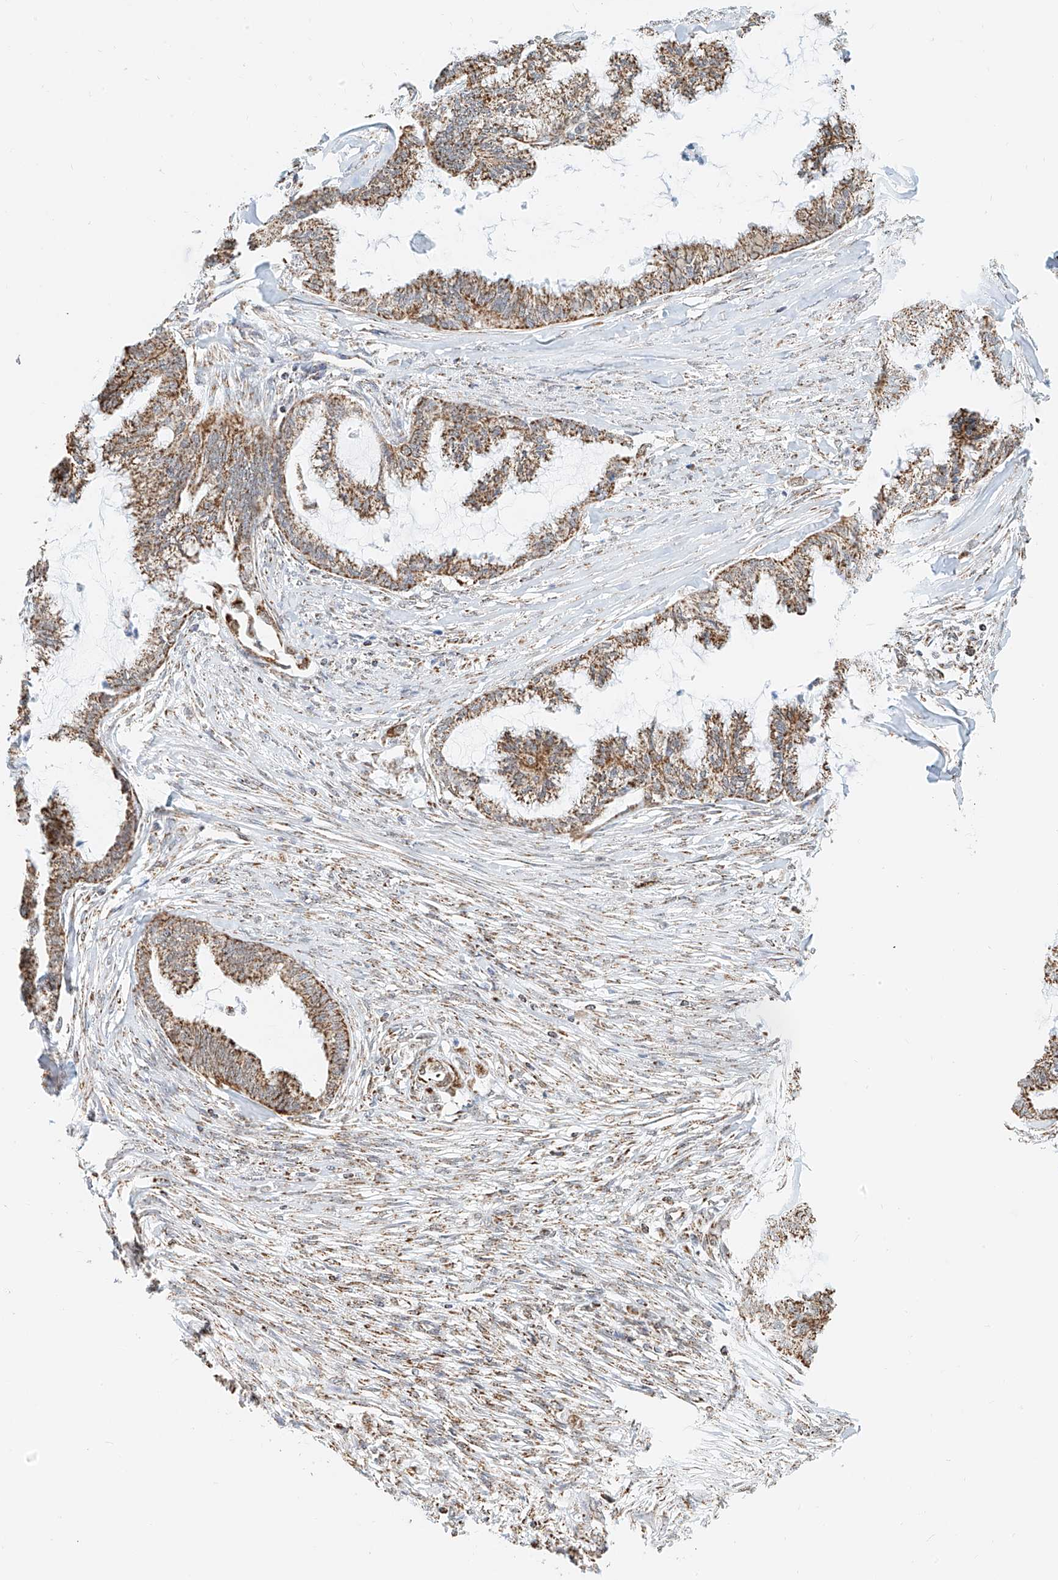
{"staining": {"intensity": "moderate", "quantity": ">75%", "location": "cytoplasmic/membranous"}, "tissue": "endometrial cancer", "cell_type": "Tumor cells", "image_type": "cancer", "snomed": [{"axis": "morphology", "description": "Adenocarcinoma, NOS"}, {"axis": "topography", "description": "Endometrium"}], "caption": "A photomicrograph of endometrial adenocarcinoma stained for a protein reveals moderate cytoplasmic/membranous brown staining in tumor cells.", "gene": "NALCN", "patient": {"sex": "female", "age": 86}}